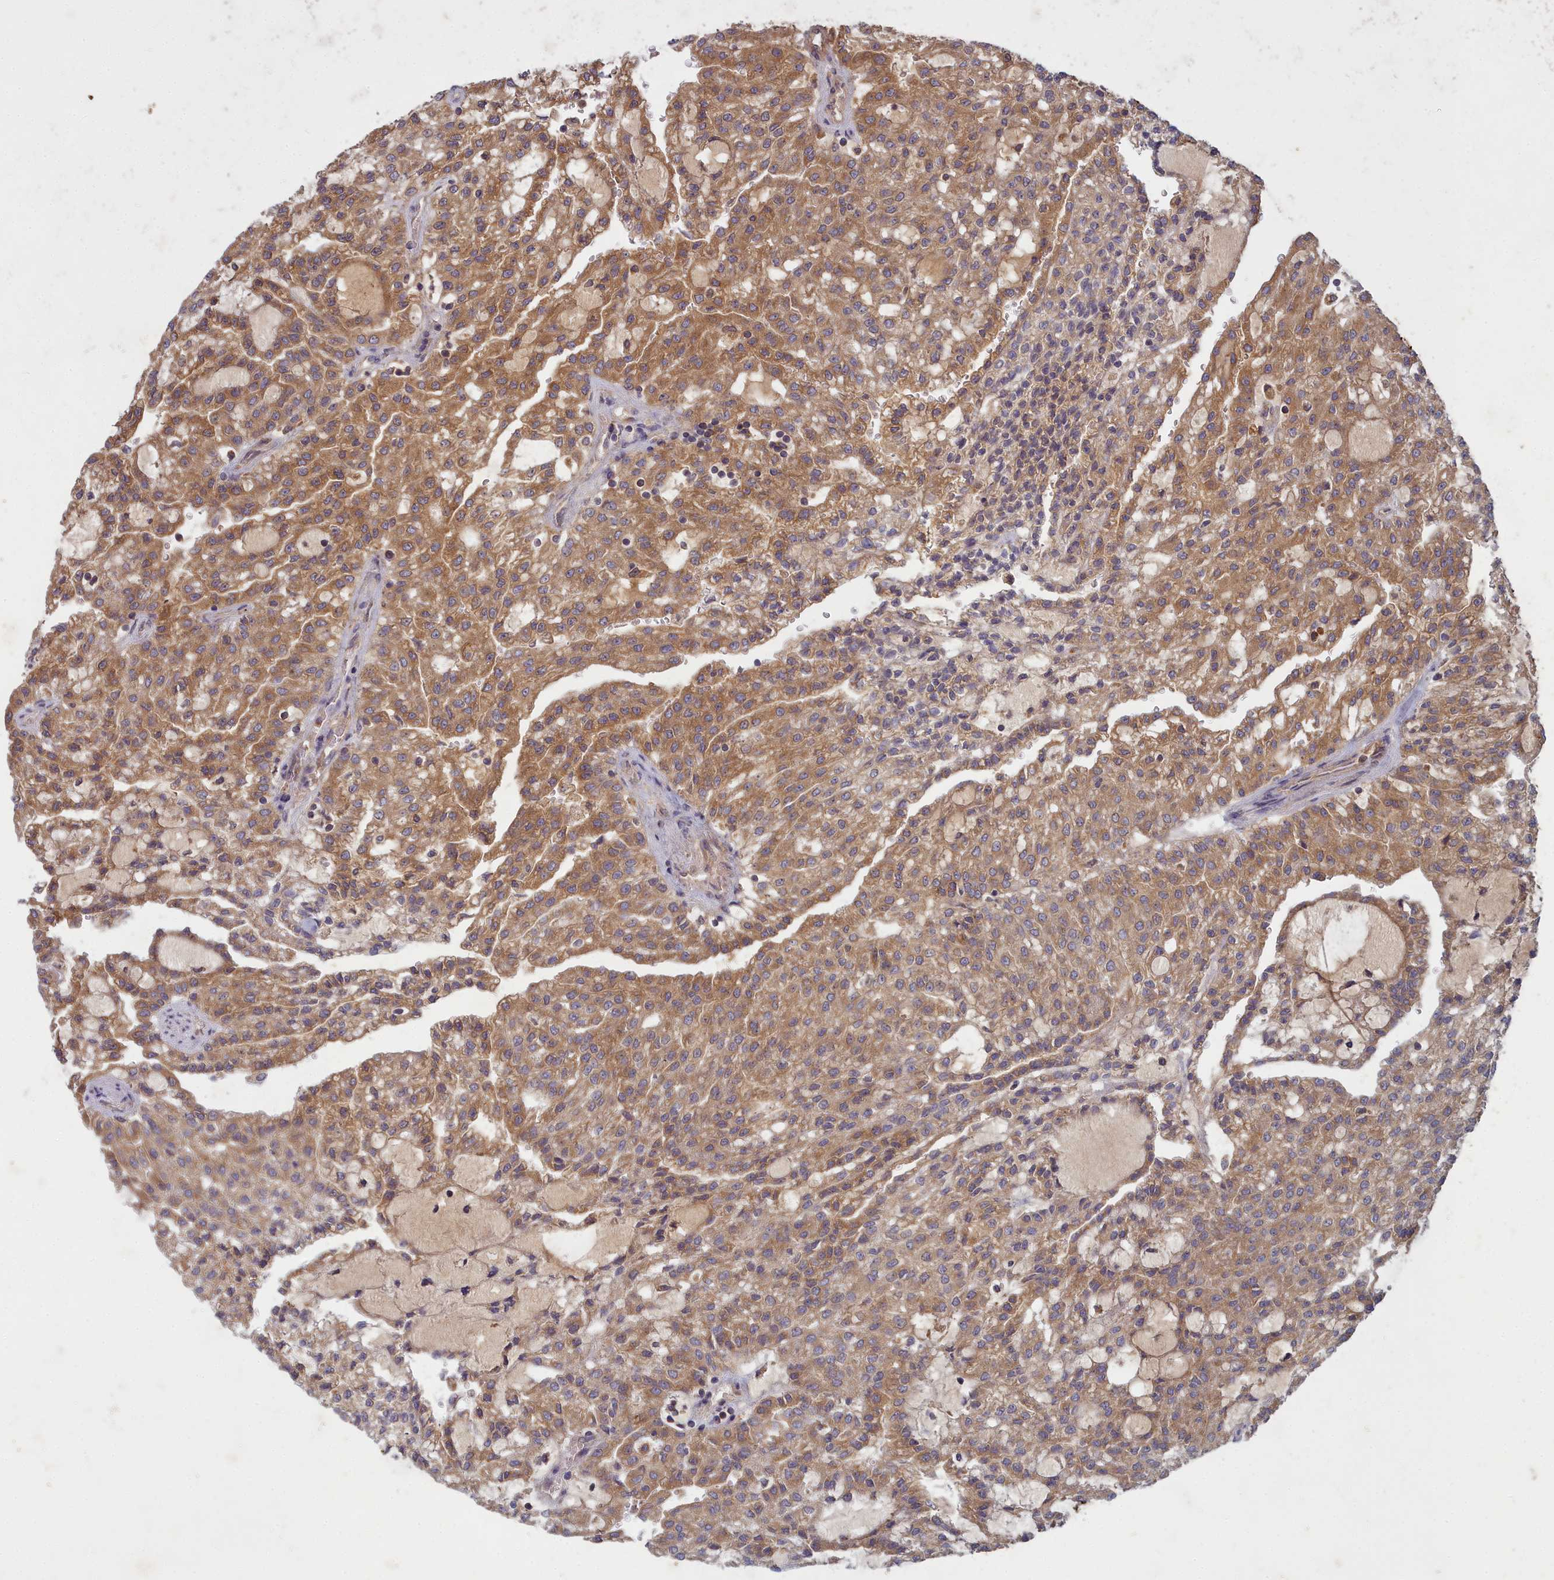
{"staining": {"intensity": "moderate", "quantity": ">75%", "location": "cytoplasmic/membranous"}, "tissue": "renal cancer", "cell_type": "Tumor cells", "image_type": "cancer", "snomed": [{"axis": "morphology", "description": "Adenocarcinoma, NOS"}, {"axis": "topography", "description": "Kidney"}], "caption": "Protein staining by immunohistochemistry reveals moderate cytoplasmic/membranous positivity in about >75% of tumor cells in renal cancer (adenocarcinoma).", "gene": "CCDC167", "patient": {"sex": "male", "age": 63}}